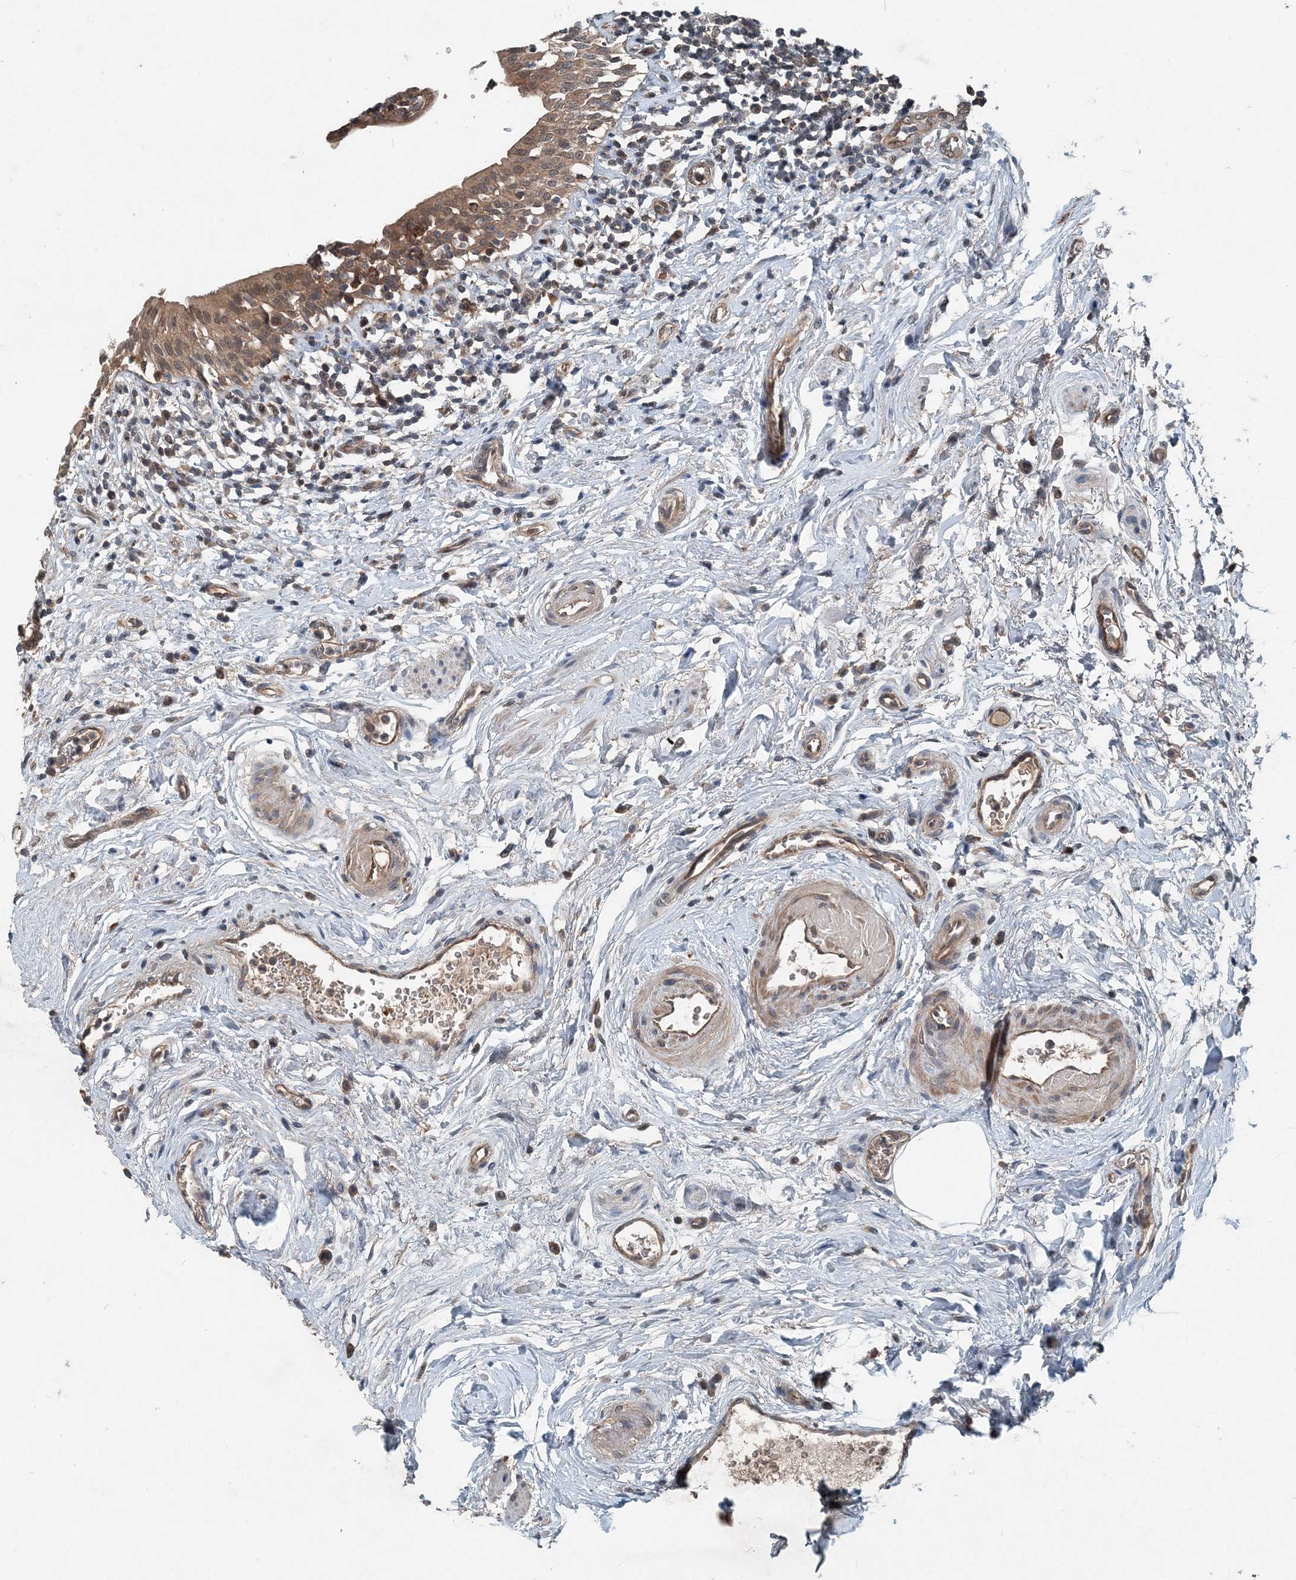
{"staining": {"intensity": "moderate", "quantity": "25%-75%", "location": "cytoplasmic/membranous,nuclear"}, "tissue": "urinary bladder", "cell_type": "Urothelial cells", "image_type": "normal", "snomed": [{"axis": "morphology", "description": "Normal tissue, NOS"}, {"axis": "topography", "description": "Urinary bladder"}], "caption": "This is a histology image of IHC staining of normal urinary bladder, which shows moderate staining in the cytoplasmic/membranous,nuclear of urothelial cells.", "gene": "SMPD3", "patient": {"sex": "male", "age": 83}}